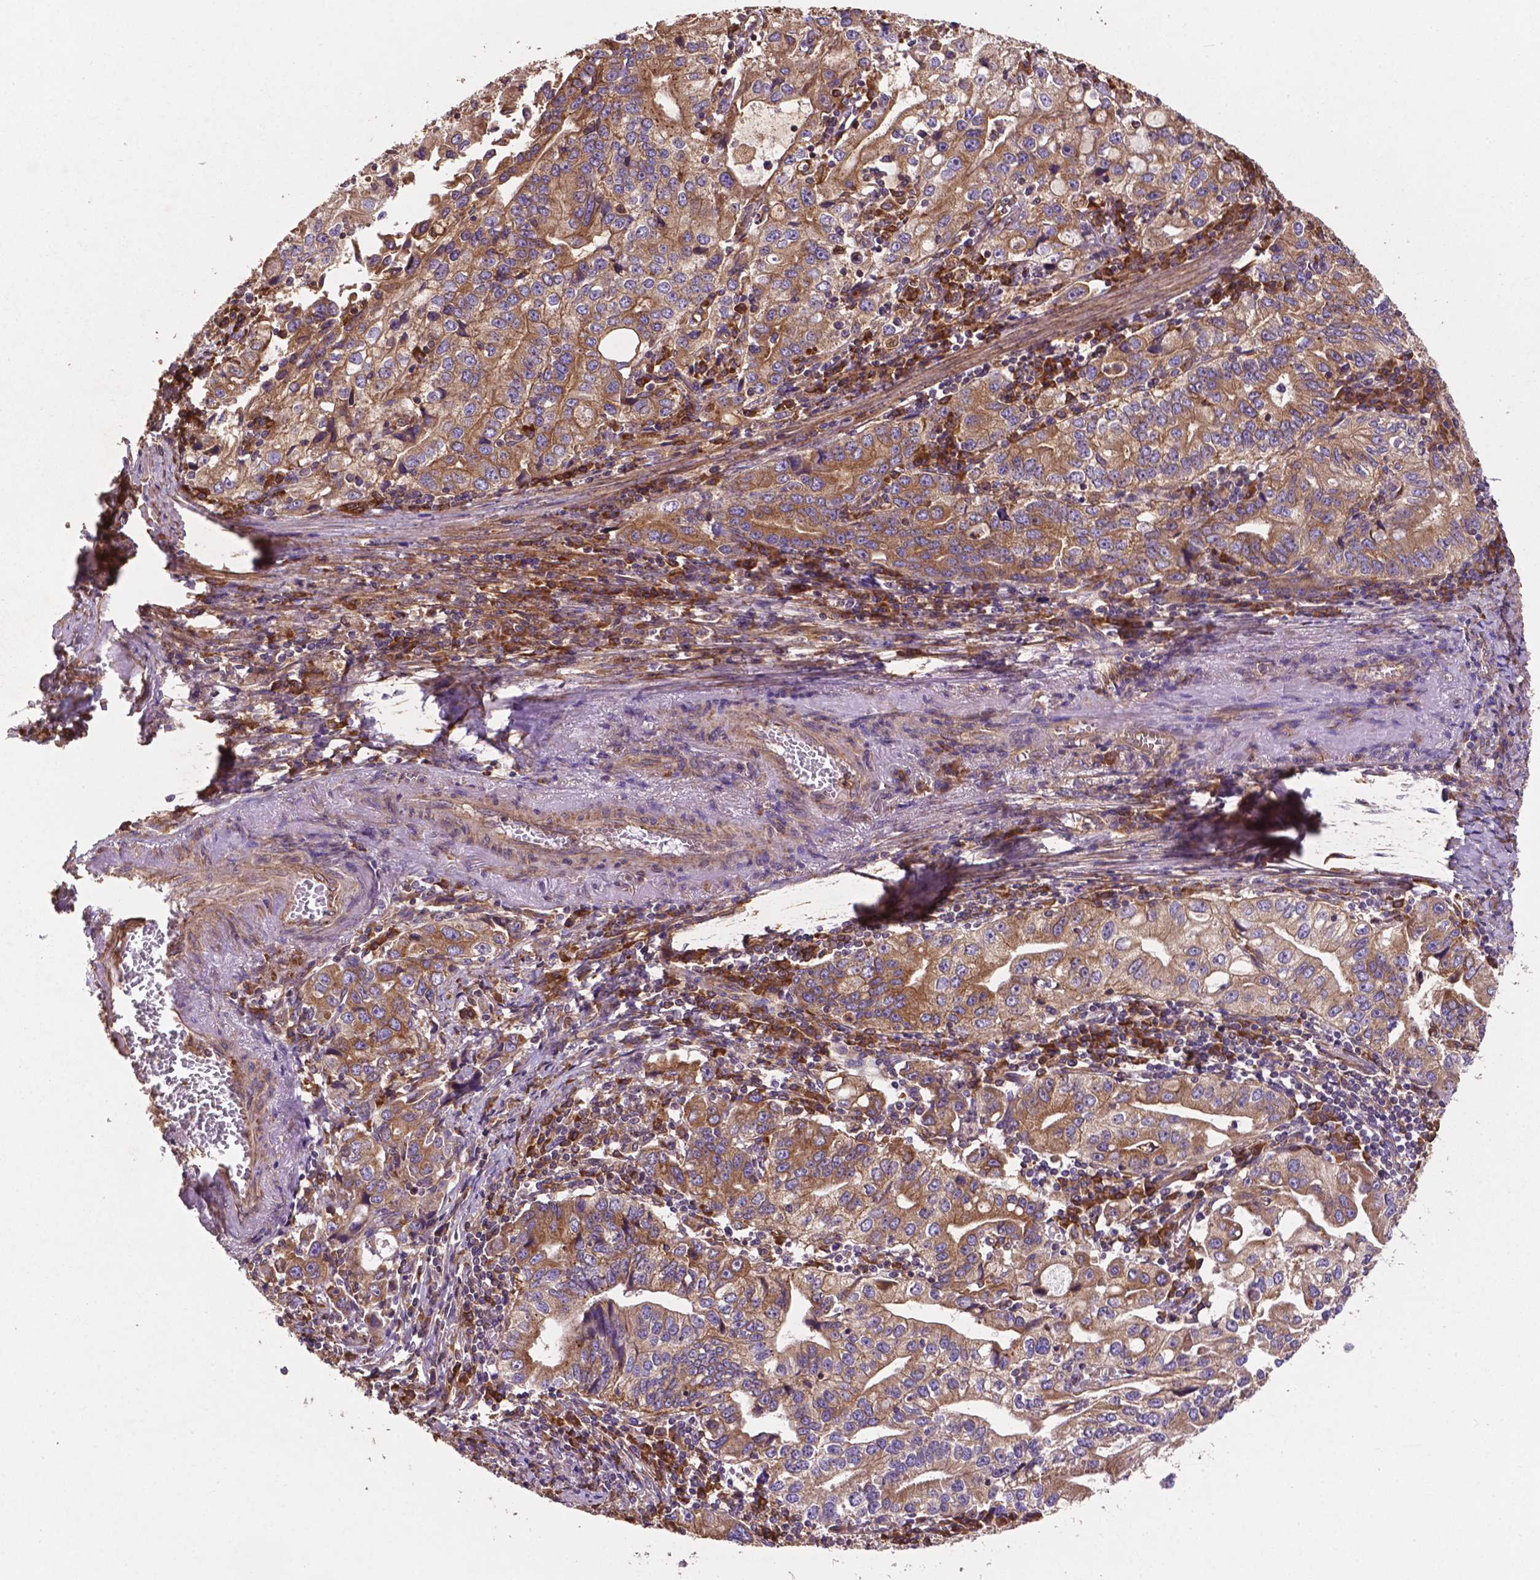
{"staining": {"intensity": "moderate", "quantity": ">75%", "location": "cytoplasmic/membranous"}, "tissue": "stomach cancer", "cell_type": "Tumor cells", "image_type": "cancer", "snomed": [{"axis": "morphology", "description": "Adenocarcinoma, NOS"}, {"axis": "topography", "description": "Stomach, lower"}], "caption": "Immunohistochemistry (IHC) staining of adenocarcinoma (stomach), which exhibits medium levels of moderate cytoplasmic/membranous positivity in about >75% of tumor cells indicating moderate cytoplasmic/membranous protein positivity. The staining was performed using DAB (3,3'-diaminobenzidine) (brown) for protein detection and nuclei were counterstained in hematoxylin (blue).", "gene": "CCDC71L", "patient": {"sex": "female", "age": 72}}